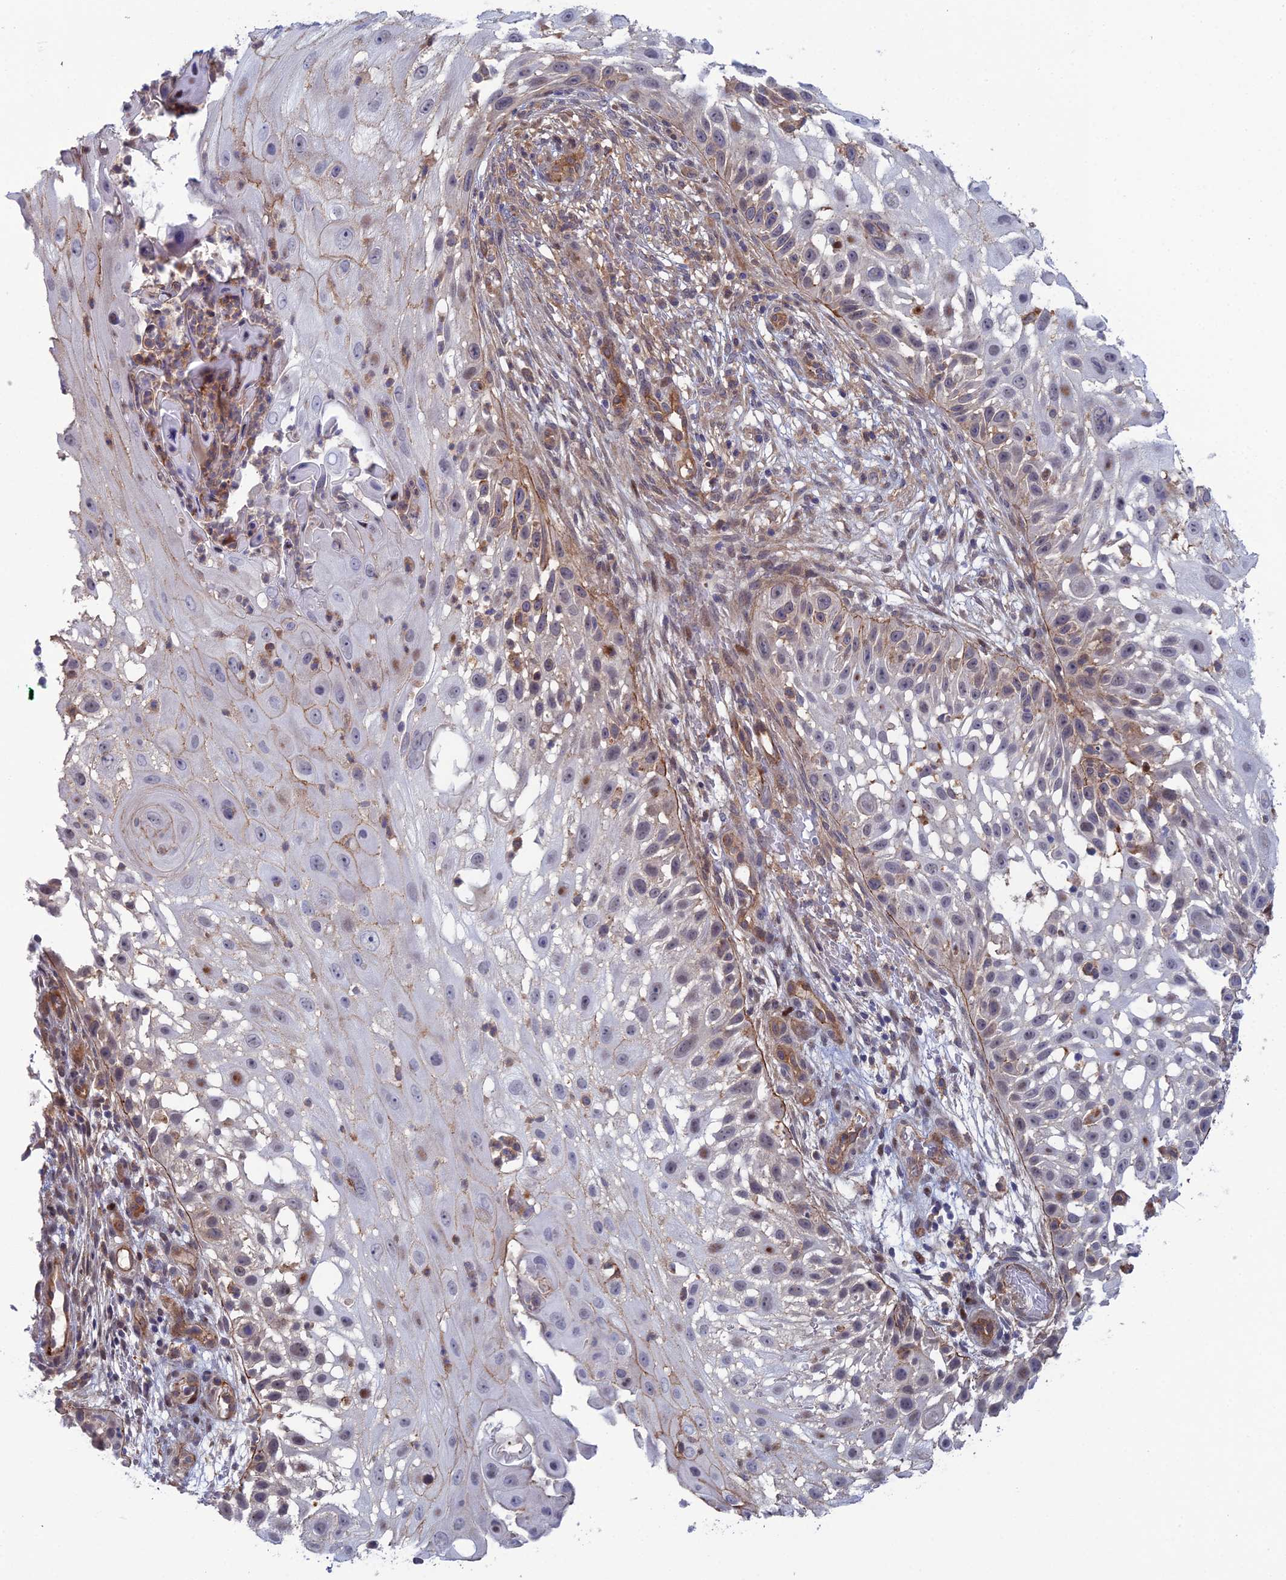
{"staining": {"intensity": "weak", "quantity": "<25%", "location": "cytoplasmic/membranous"}, "tissue": "skin cancer", "cell_type": "Tumor cells", "image_type": "cancer", "snomed": [{"axis": "morphology", "description": "Squamous cell carcinoma, NOS"}, {"axis": "topography", "description": "Skin"}], "caption": "DAB (3,3'-diaminobenzidine) immunohistochemical staining of human skin cancer (squamous cell carcinoma) displays no significant positivity in tumor cells.", "gene": "ABHD1", "patient": {"sex": "female", "age": 44}}